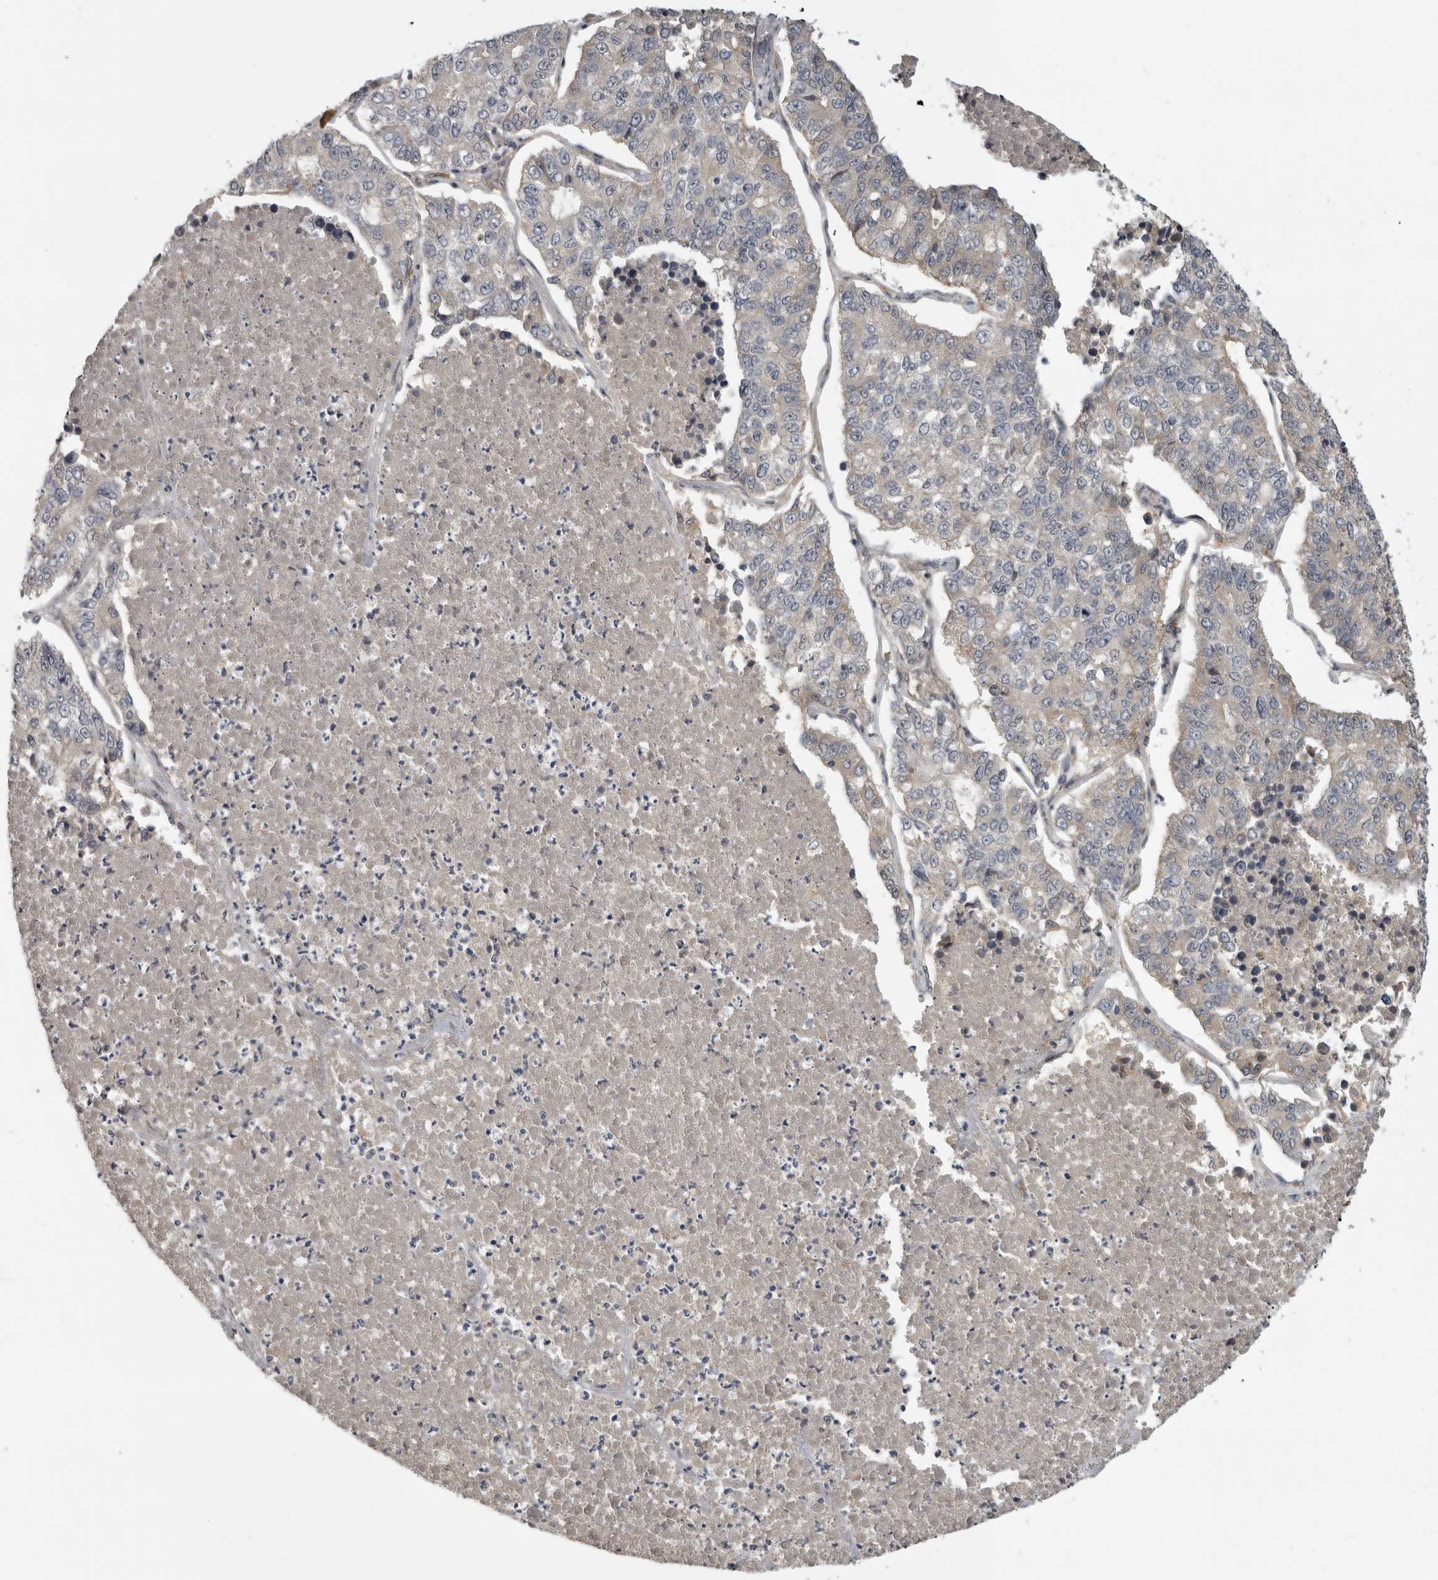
{"staining": {"intensity": "weak", "quantity": "<25%", "location": "cytoplasmic/membranous"}, "tissue": "lung cancer", "cell_type": "Tumor cells", "image_type": "cancer", "snomed": [{"axis": "morphology", "description": "Adenocarcinoma, NOS"}, {"axis": "topography", "description": "Lung"}], "caption": "Immunohistochemistry (IHC) of human adenocarcinoma (lung) demonstrates no positivity in tumor cells.", "gene": "CUEDC1", "patient": {"sex": "male", "age": 49}}